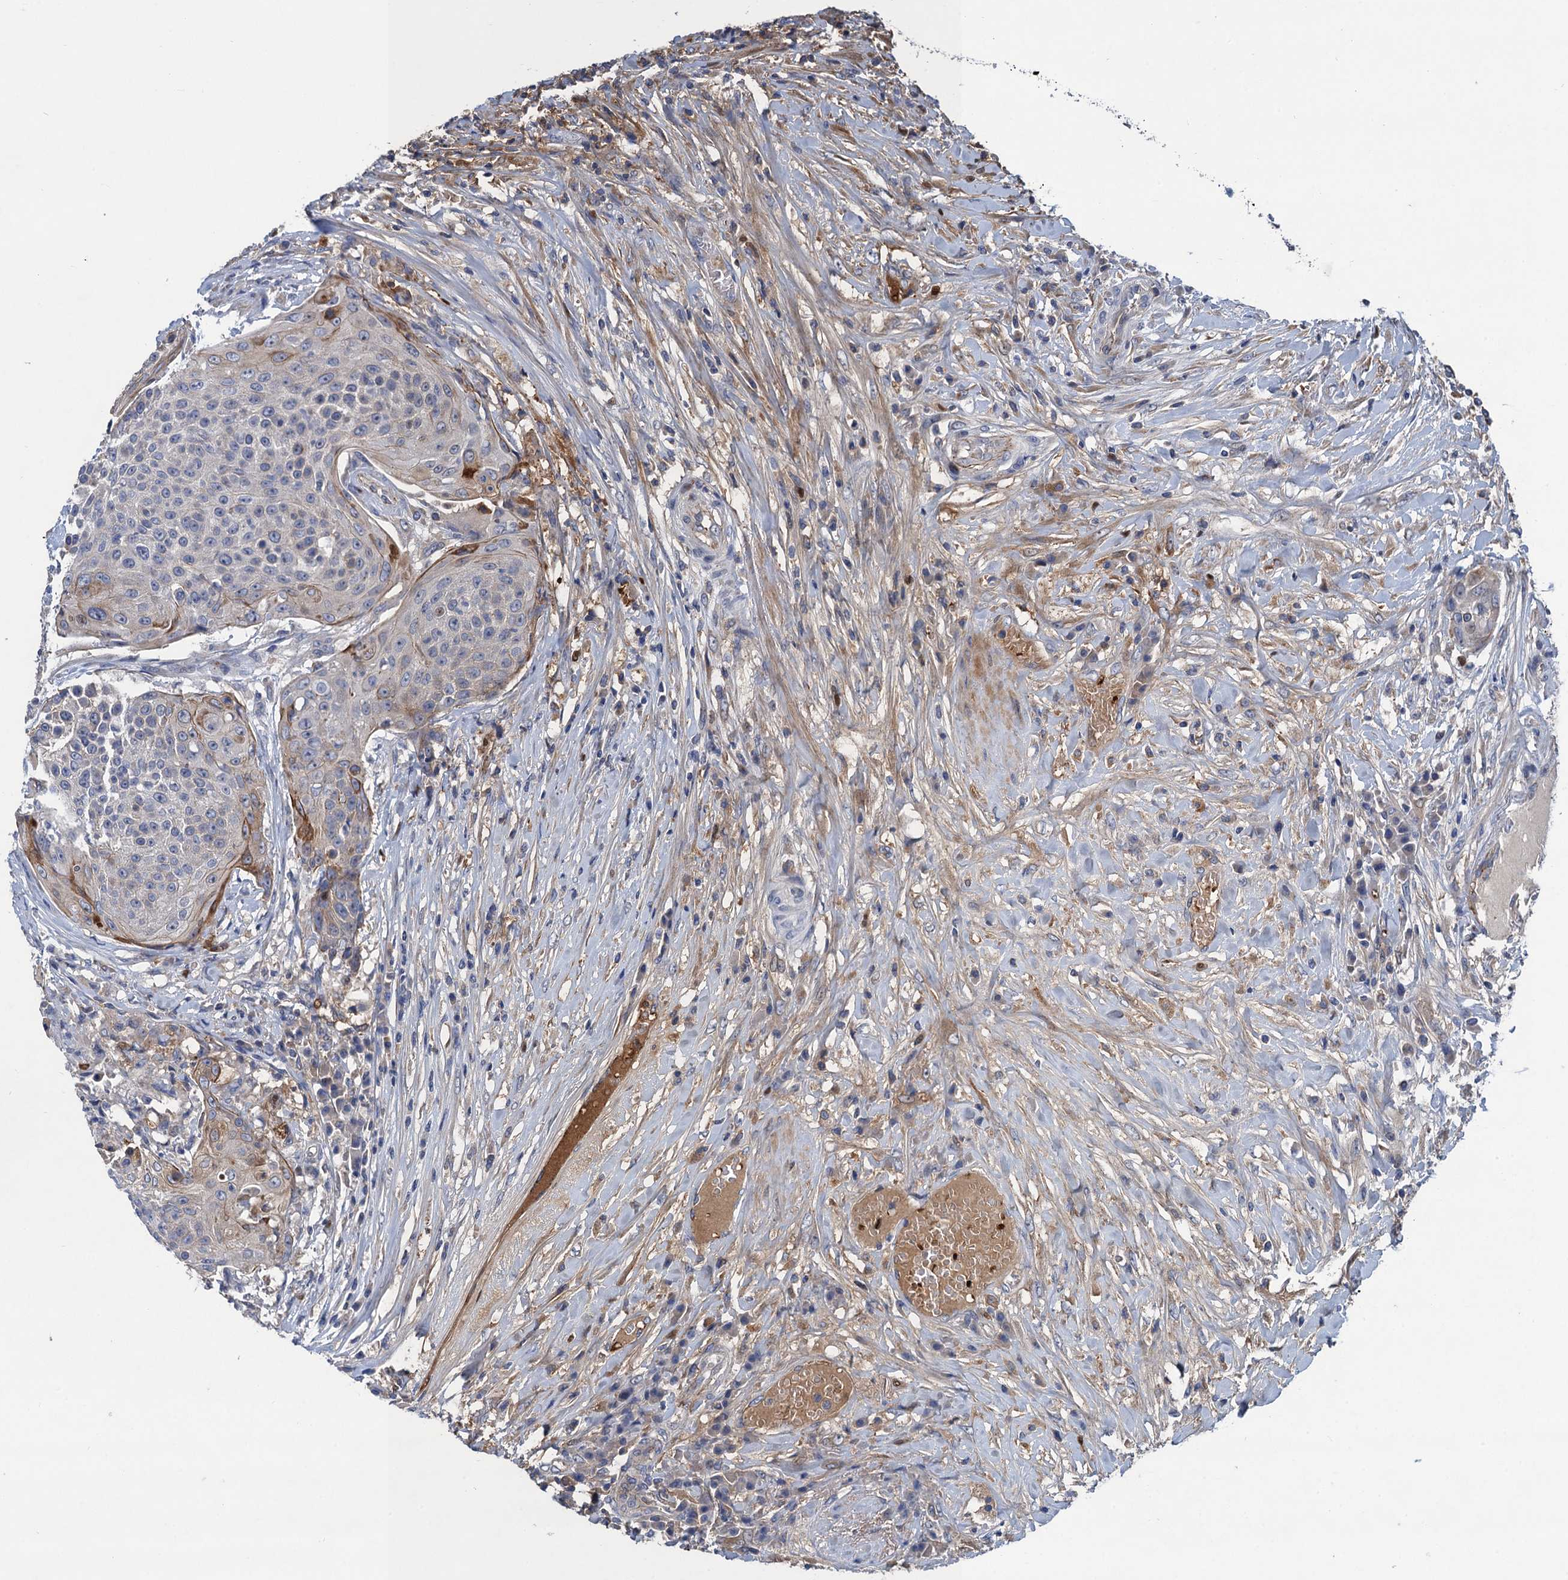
{"staining": {"intensity": "negative", "quantity": "none", "location": "none"}, "tissue": "urothelial cancer", "cell_type": "Tumor cells", "image_type": "cancer", "snomed": [{"axis": "morphology", "description": "Urothelial carcinoma, High grade"}, {"axis": "topography", "description": "Urinary bladder"}], "caption": "A histopathology image of urothelial cancer stained for a protein exhibits no brown staining in tumor cells.", "gene": "TRAF7", "patient": {"sex": "female", "age": 63}}